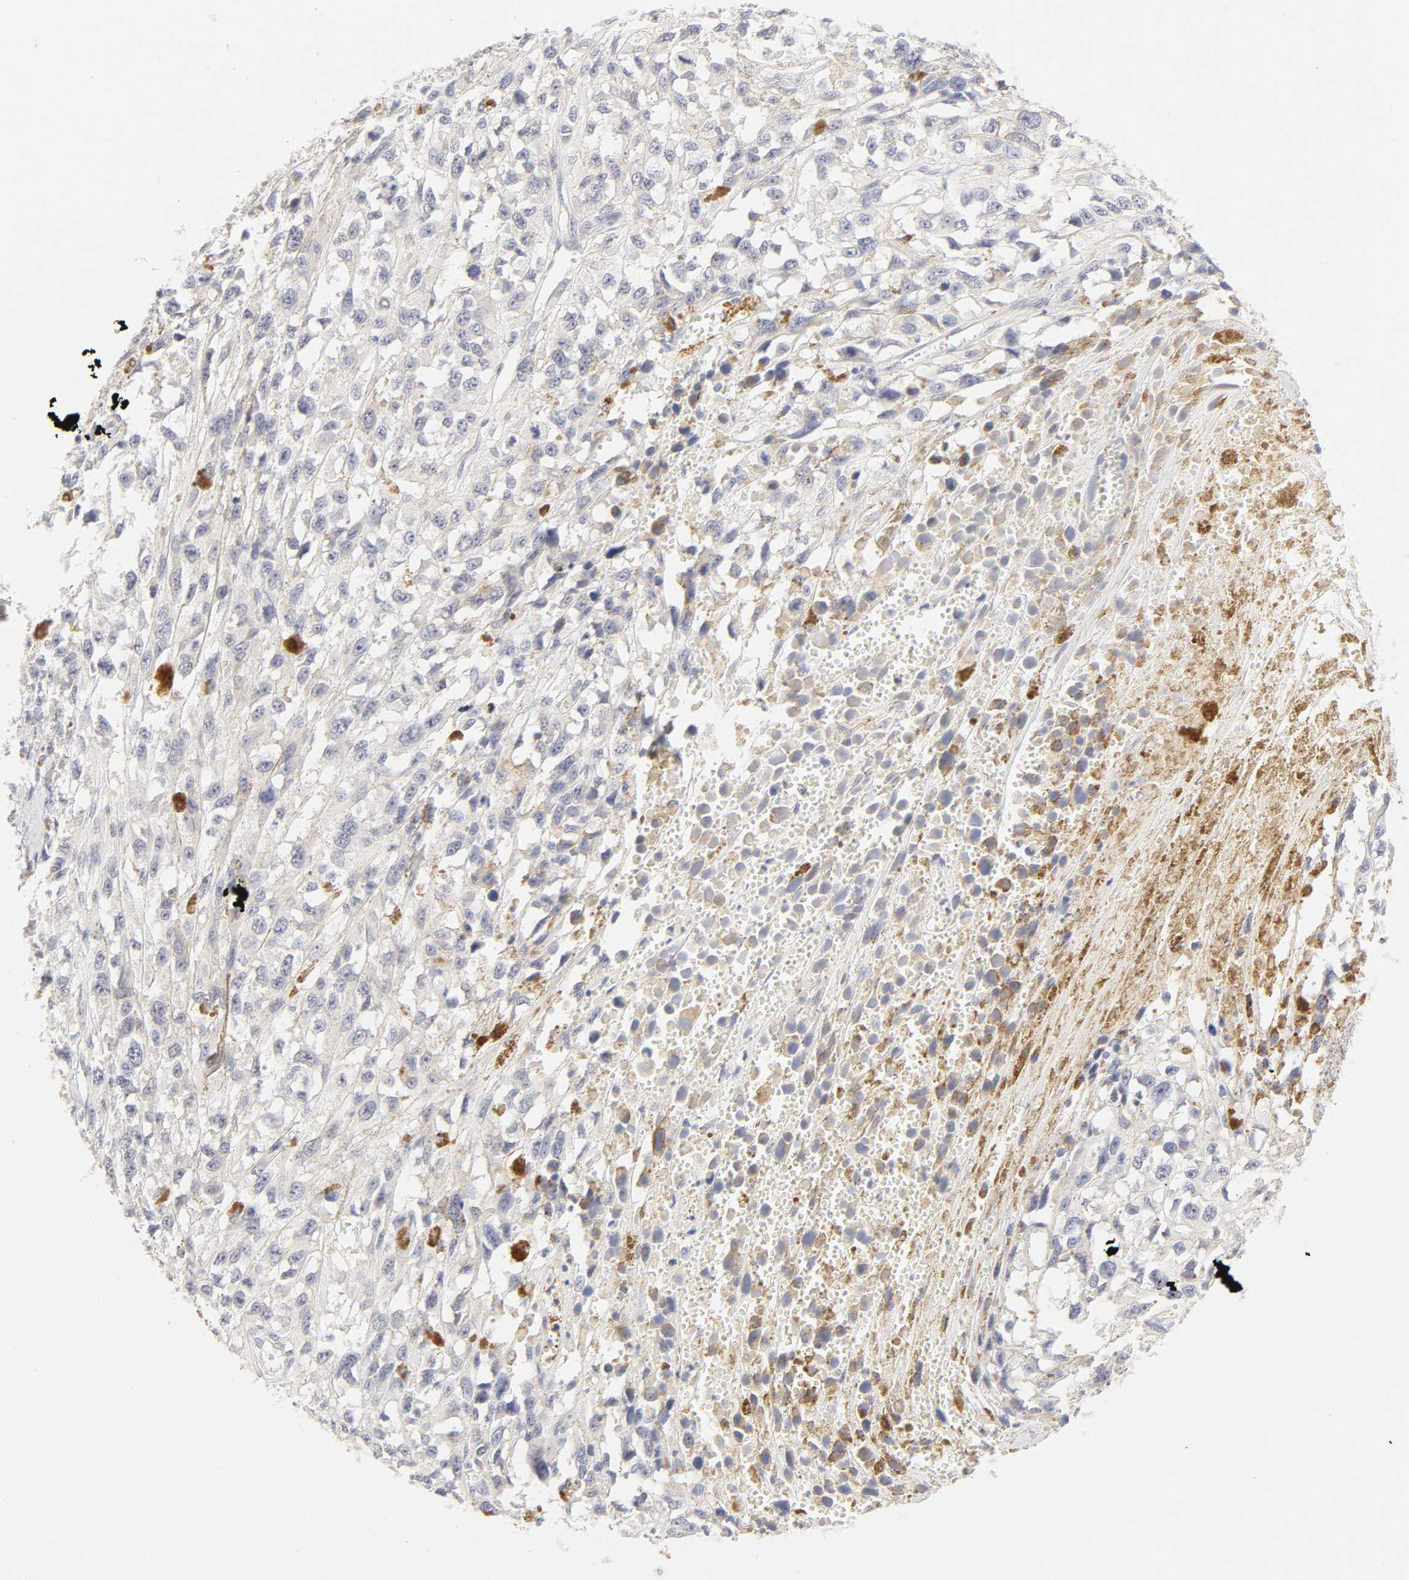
{"staining": {"intensity": "negative", "quantity": "none", "location": "none"}, "tissue": "melanoma", "cell_type": "Tumor cells", "image_type": "cancer", "snomed": [{"axis": "morphology", "description": "Malignant melanoma, Metastatic site"}, {"axis": "topography", "description": "Lymph node"}], "caption": "There is no significant staining in tumor cells of melanoma.", "gene": "CYP4B1", "patient": {"sex": "male", "age": 59}}